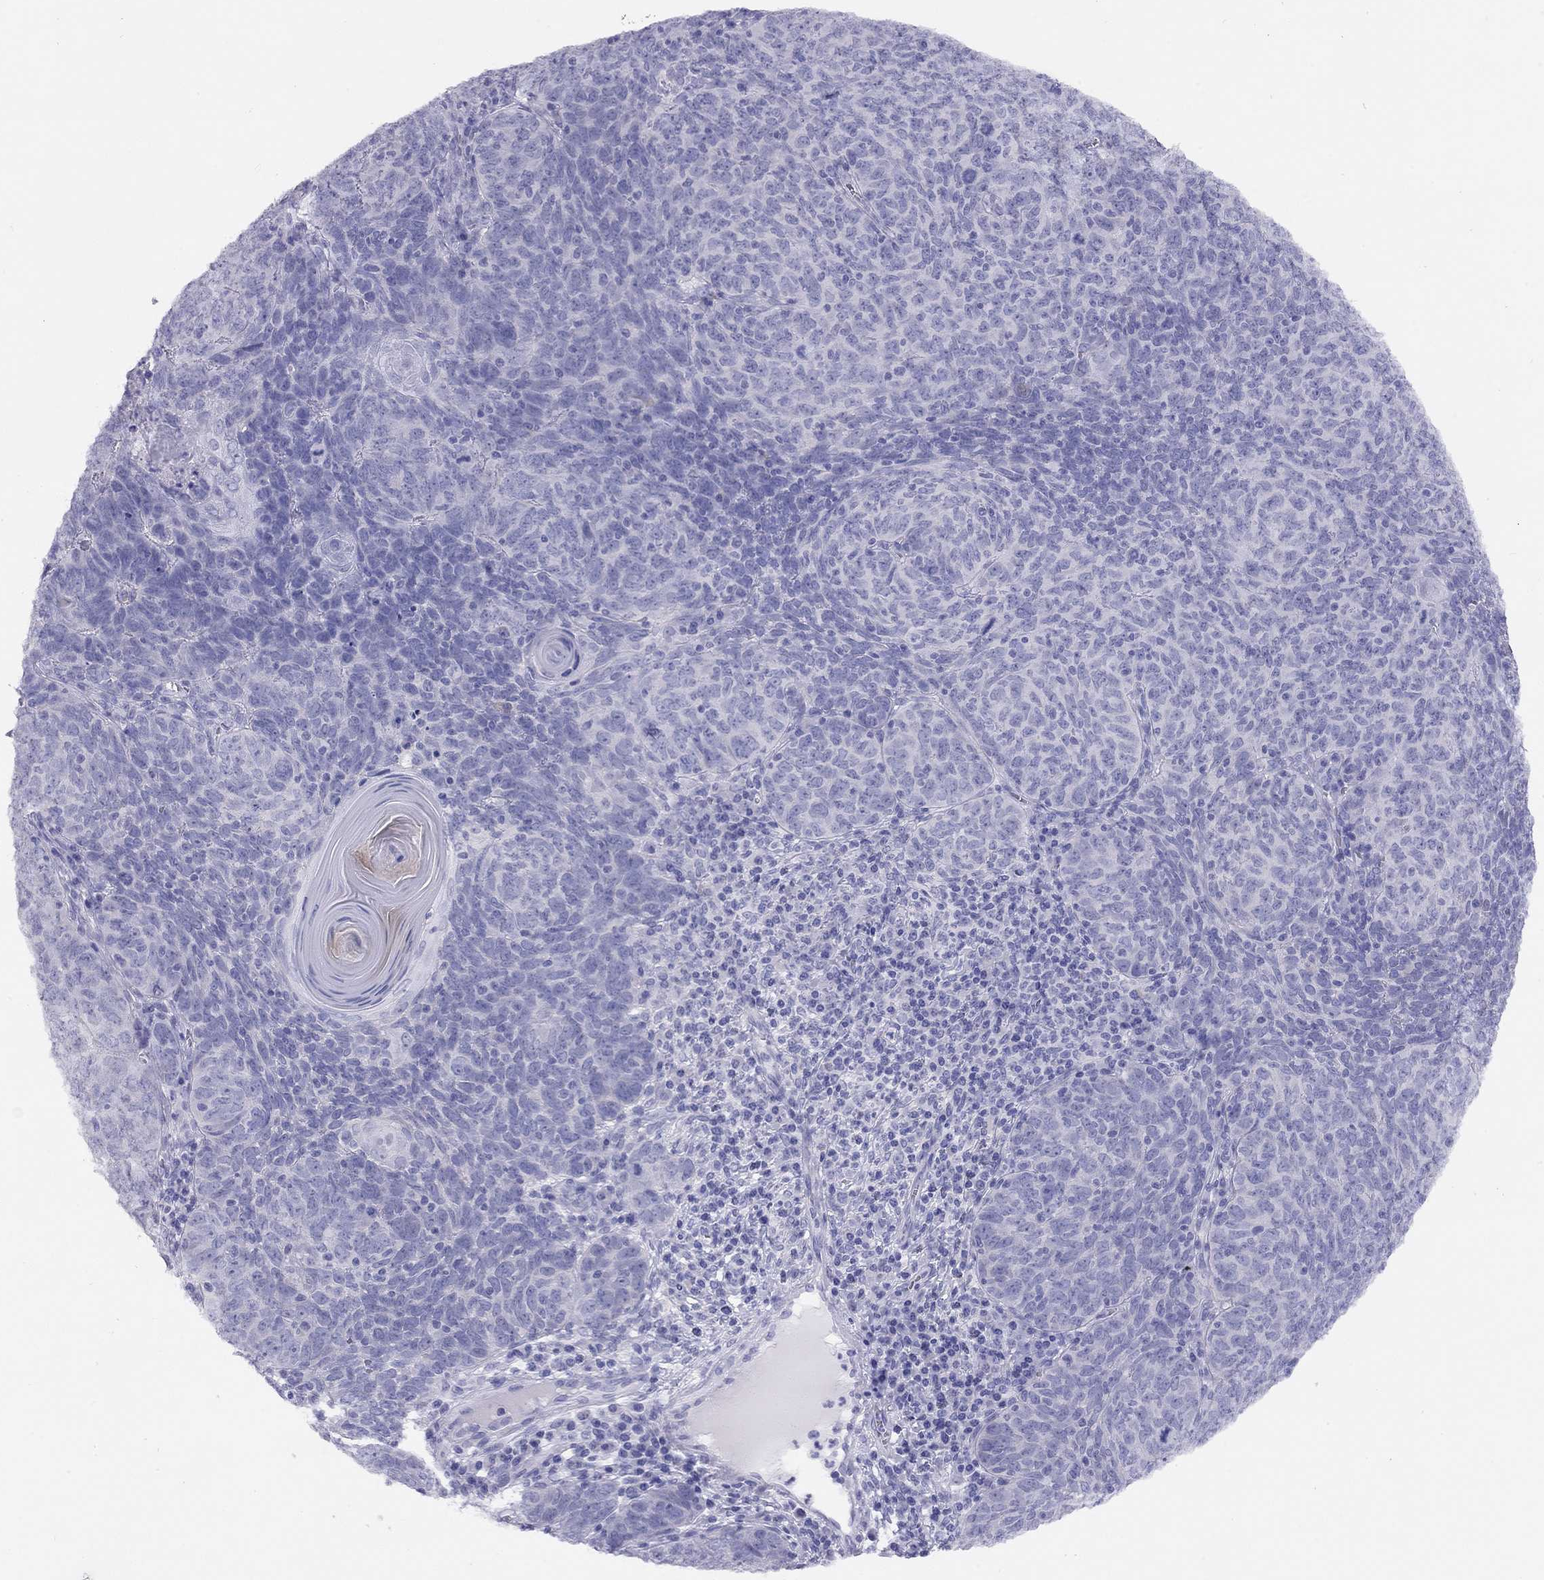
{"staining": {"intensity": "negative", "quantity": "none", "location": "none"}, "tissue": "skin cancer", "cell_type": "Tumor cells", "image_type": "cancer", "snomed": [{"axis": "morphology", "description": "Squamous cell carcinoma, NOS"}, {"axis": "topography", "description": "Skin"}, {"axis": "topography", "description": "Anal"}], "caption": "Micrograph shows no significant protein positivity in tumor cells of skin cancer (squamous cell carcinoma).", "gene": "LRIT2", "patient": {"sex": "female", "age": 51}}